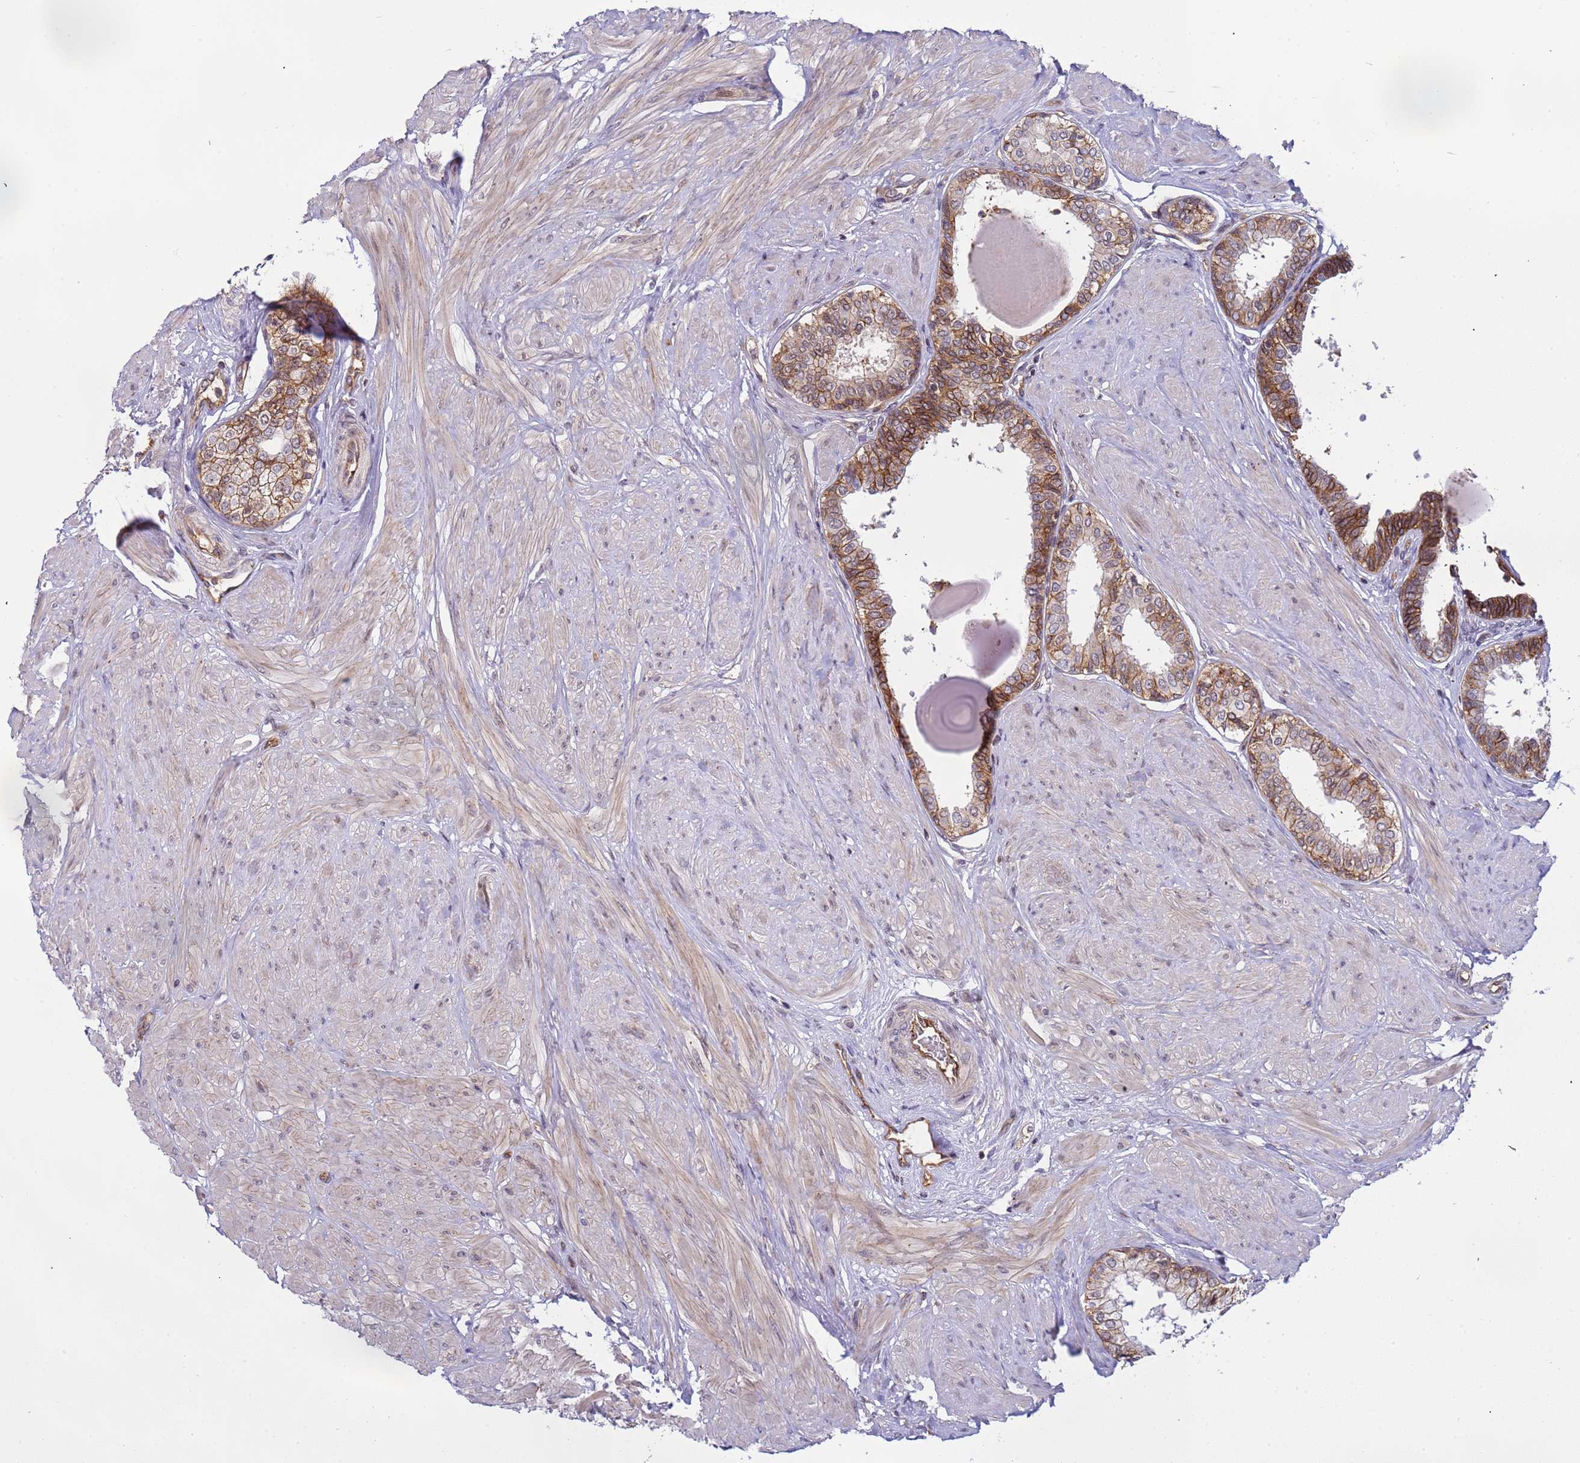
{"staining": {"intensity": "moderate", "quantity": ">75%", "location": "cytoplasmic/membranous,nuclear"}, "tissue": "prostate", "cell_type": "Glandular cells", "image_type": "normal", "snomed": [{"axis": "morphology", "description": "Normal tissue, NOS"}, {"axis": "topography", "description": "Prostate"}], "caption": "Protein analysis of unremarkable prostate reveals moderate cytoplasmic/membranous,nuclear expression in approximately >75% of glandular cells.", "gene": "EMC2", "patient": {"sex": "male", "age": 48}}